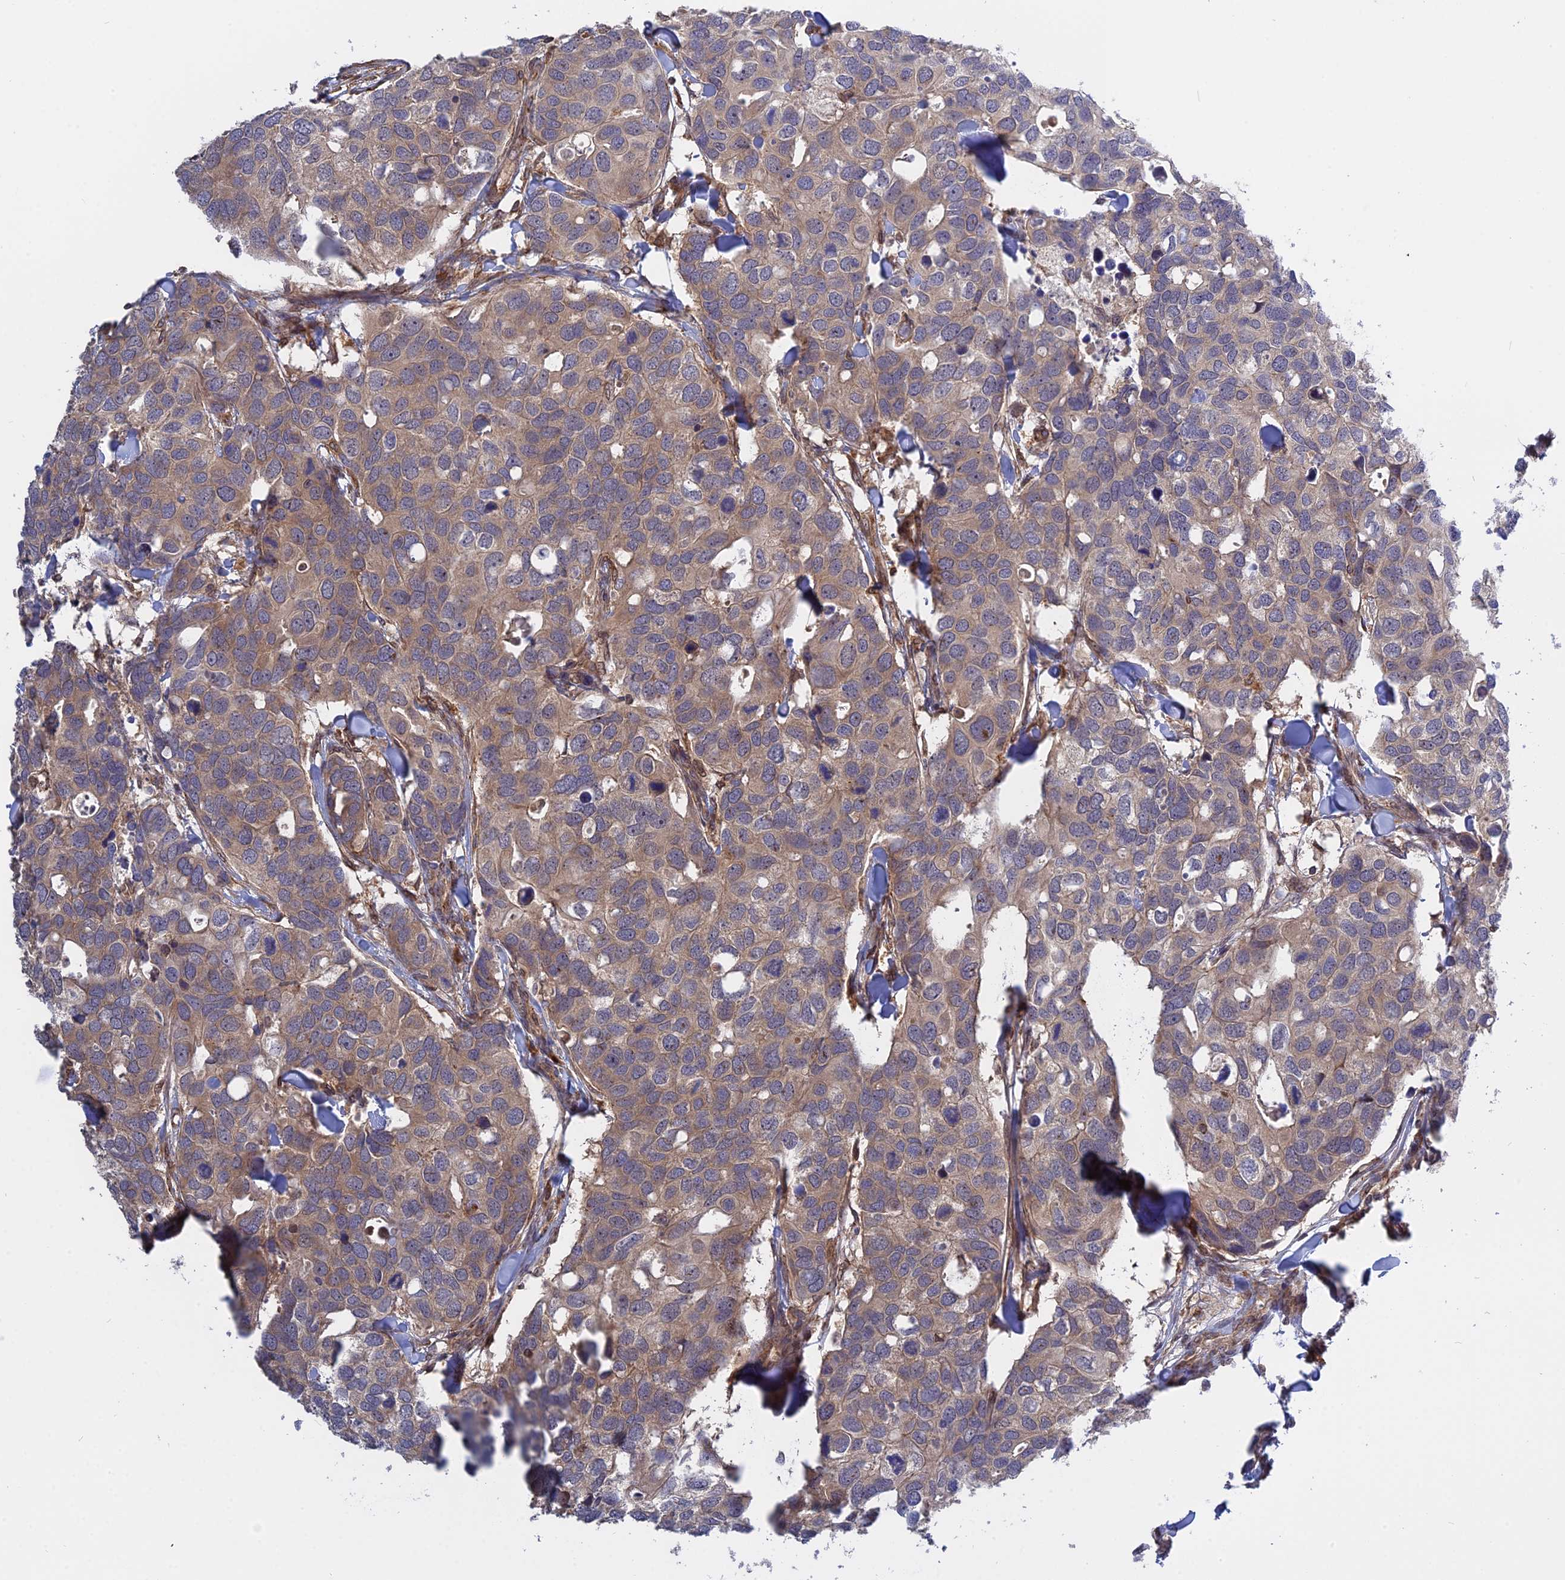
{"staining": {"intensity": "weak", "quantity": "25%-75%", "location": "cytoplasmic/membranous"}, "tissue": "breast cancer", "cell_type": "Tumor cells", "image_type": "cancer", "snomed": [{"axis": "morphology", "description": "Duct carcinoma"}, {"axis": "topography", "description": "Breast"}], "caption": "There is low levels of weak cytoplasmic/membranous positivity in tumor cells of intraductal carcinoma (breast), as demonstrated by immunohistochemical staining (brown color).", "gene": "IL21R", "patient": {"sex": "female", "age": 83}}